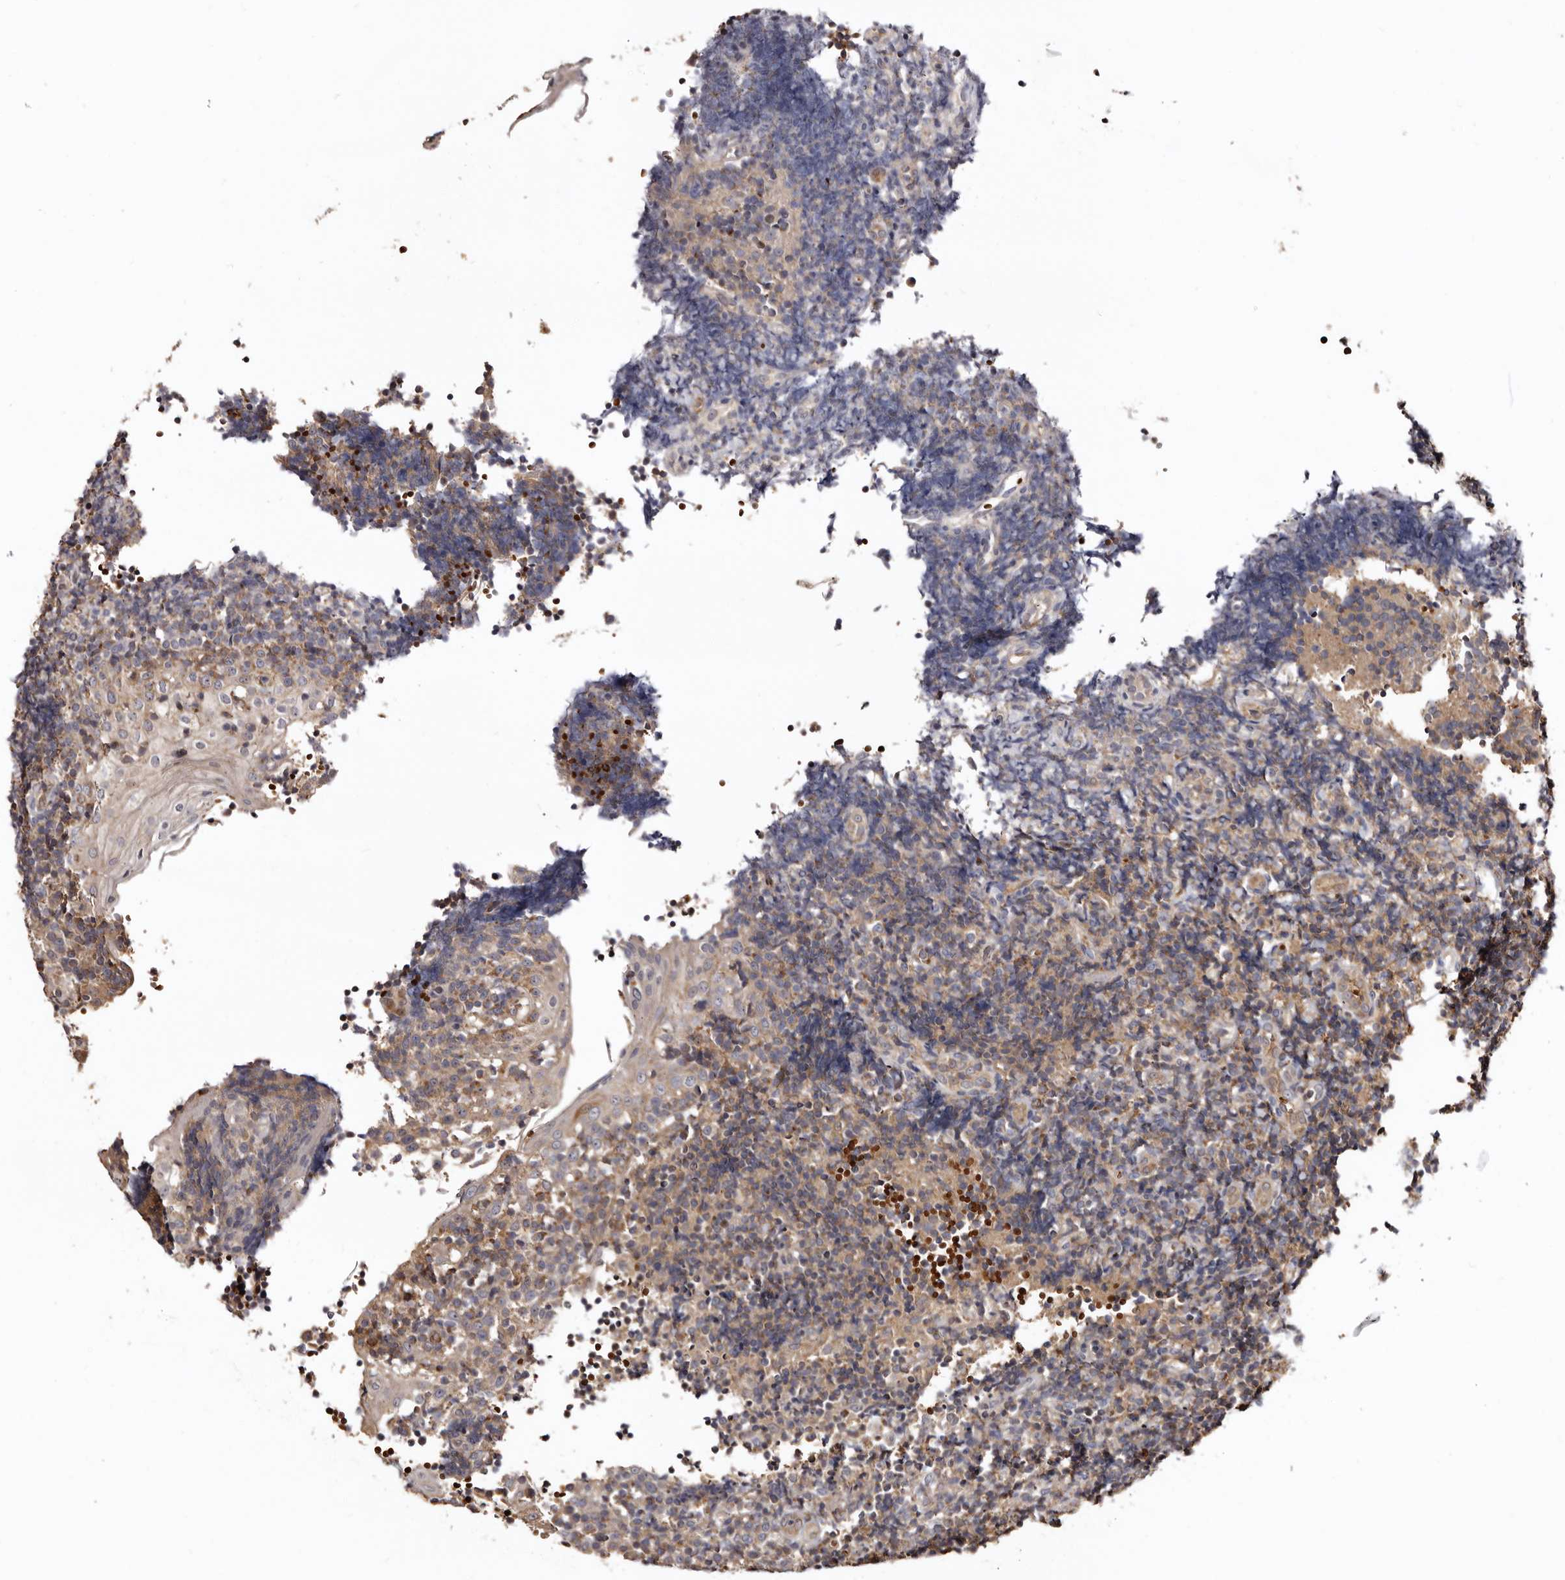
{"staining": {"intensity": "moderate", "quantity": ">75%", "location": "cytoplasmic/membranous"}, "tissue": "tonsil", "cell_type": "Germinal center cells", "image_type": "normal", "snomed": [{"axis": "morphology", "description": "Normal tissue, NOS"}, {"axis": "topography", "description": "Tonsil"}], "caption": "Immunohistochemical staining of benign tonsil shows >75% levels of moderate cytoplasmic/membranous protein positivity in approximately >75% of germinal center cells. (DAB = brown stain, brightfield microscopy at high magnification).", "gene": "BAX", "patient": {"sex": "female", "age": 40}}